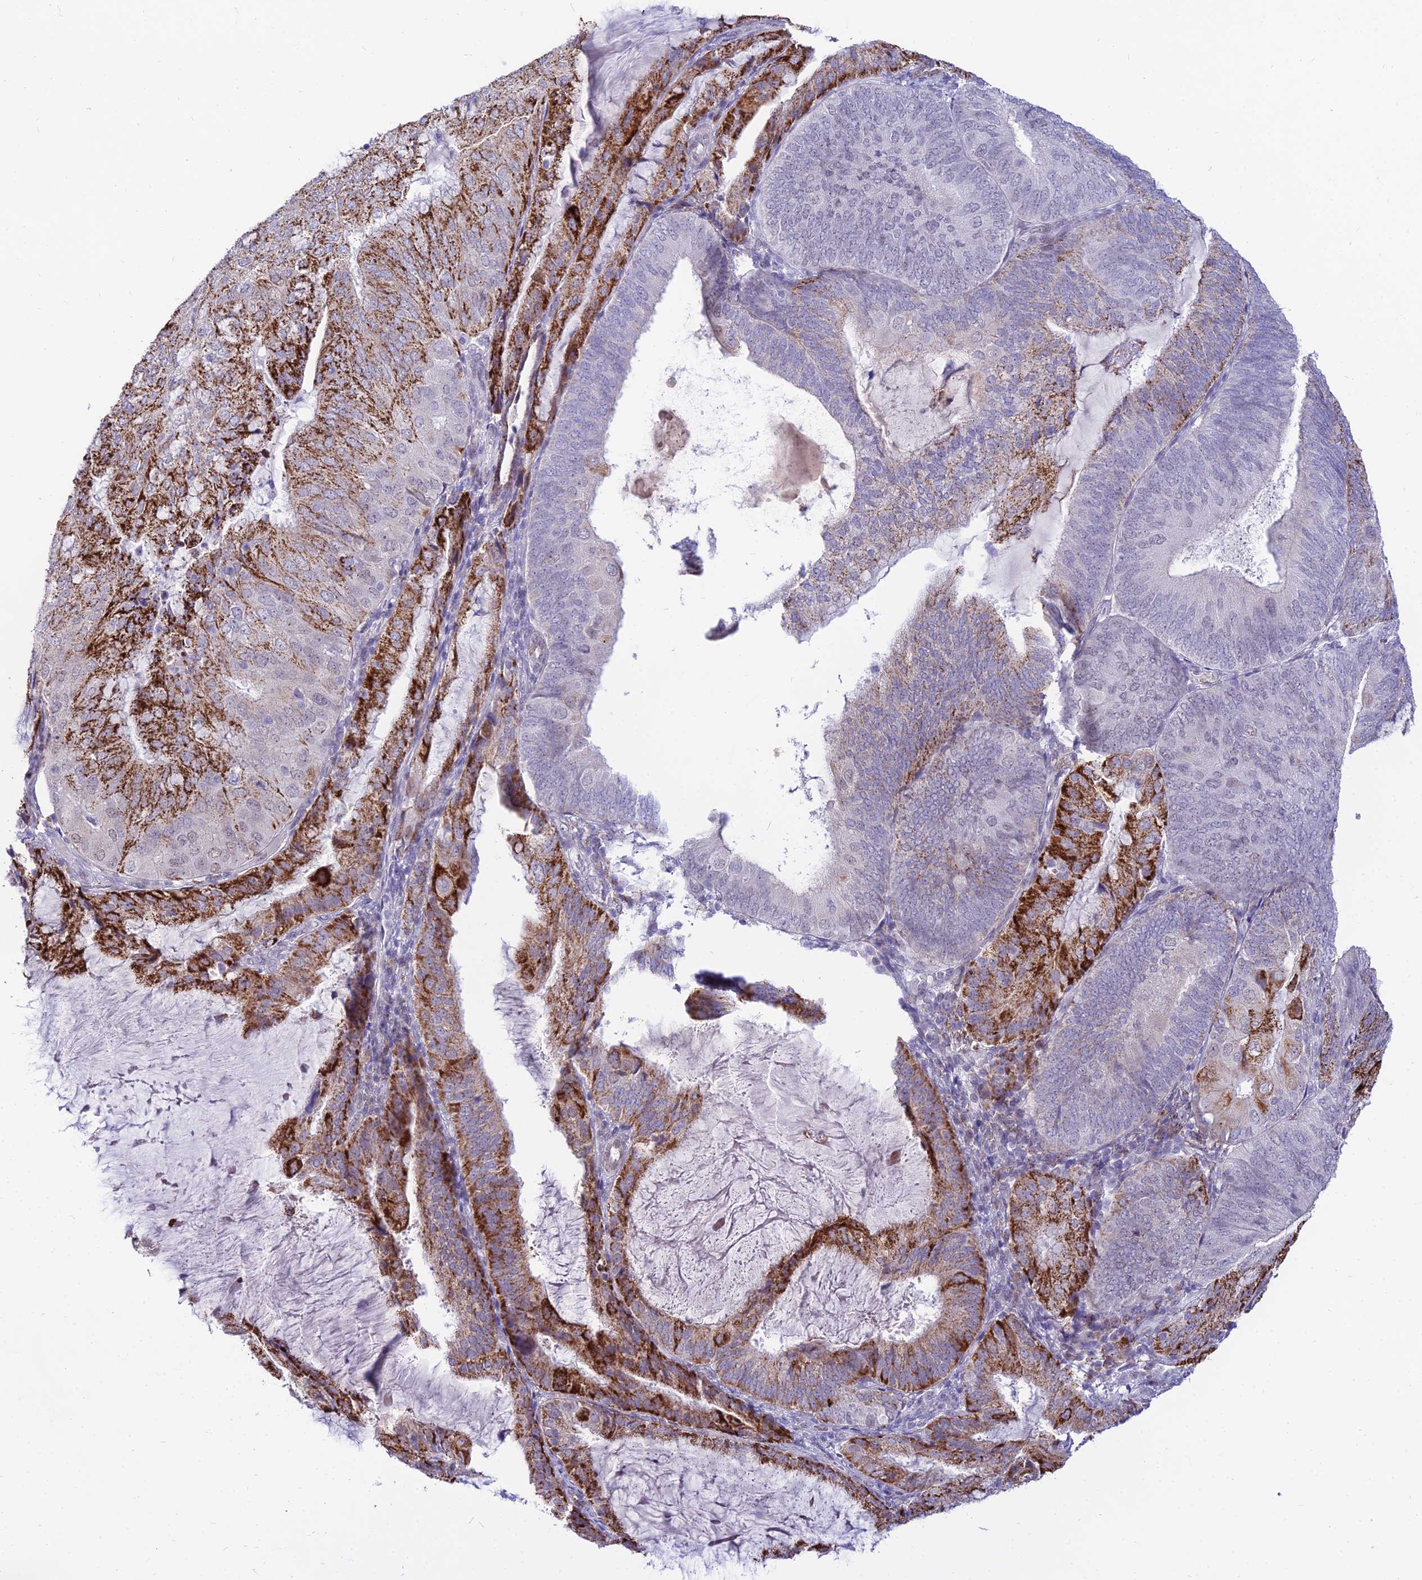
{"staining": {"intensity": "strong", "quantity": "25%-75%", "location": "cytoplasmic/membranous"}, "tissue": "endometrial cancer", "cell_type": "Tumor cells", "image_type": "cancer", "snomed": [{"axis": "morphology", "description": "Adenocarcinoma, NOS"}, {"axis": "topography", "description": "Endometrium"}], "caption": "Immunohistochemistry (IHC) micrograph of neoplastic tissue: human endometrial cancer stained using immunohistochemistry shows high levels of strong protein expression localized specifically in the cytoplasmic/membranous of tumor cells, appearing as a cytoplasmic/membranous brown color.", "gene": "C6orf163", "patient": {"sex": "female", "age": 81}}